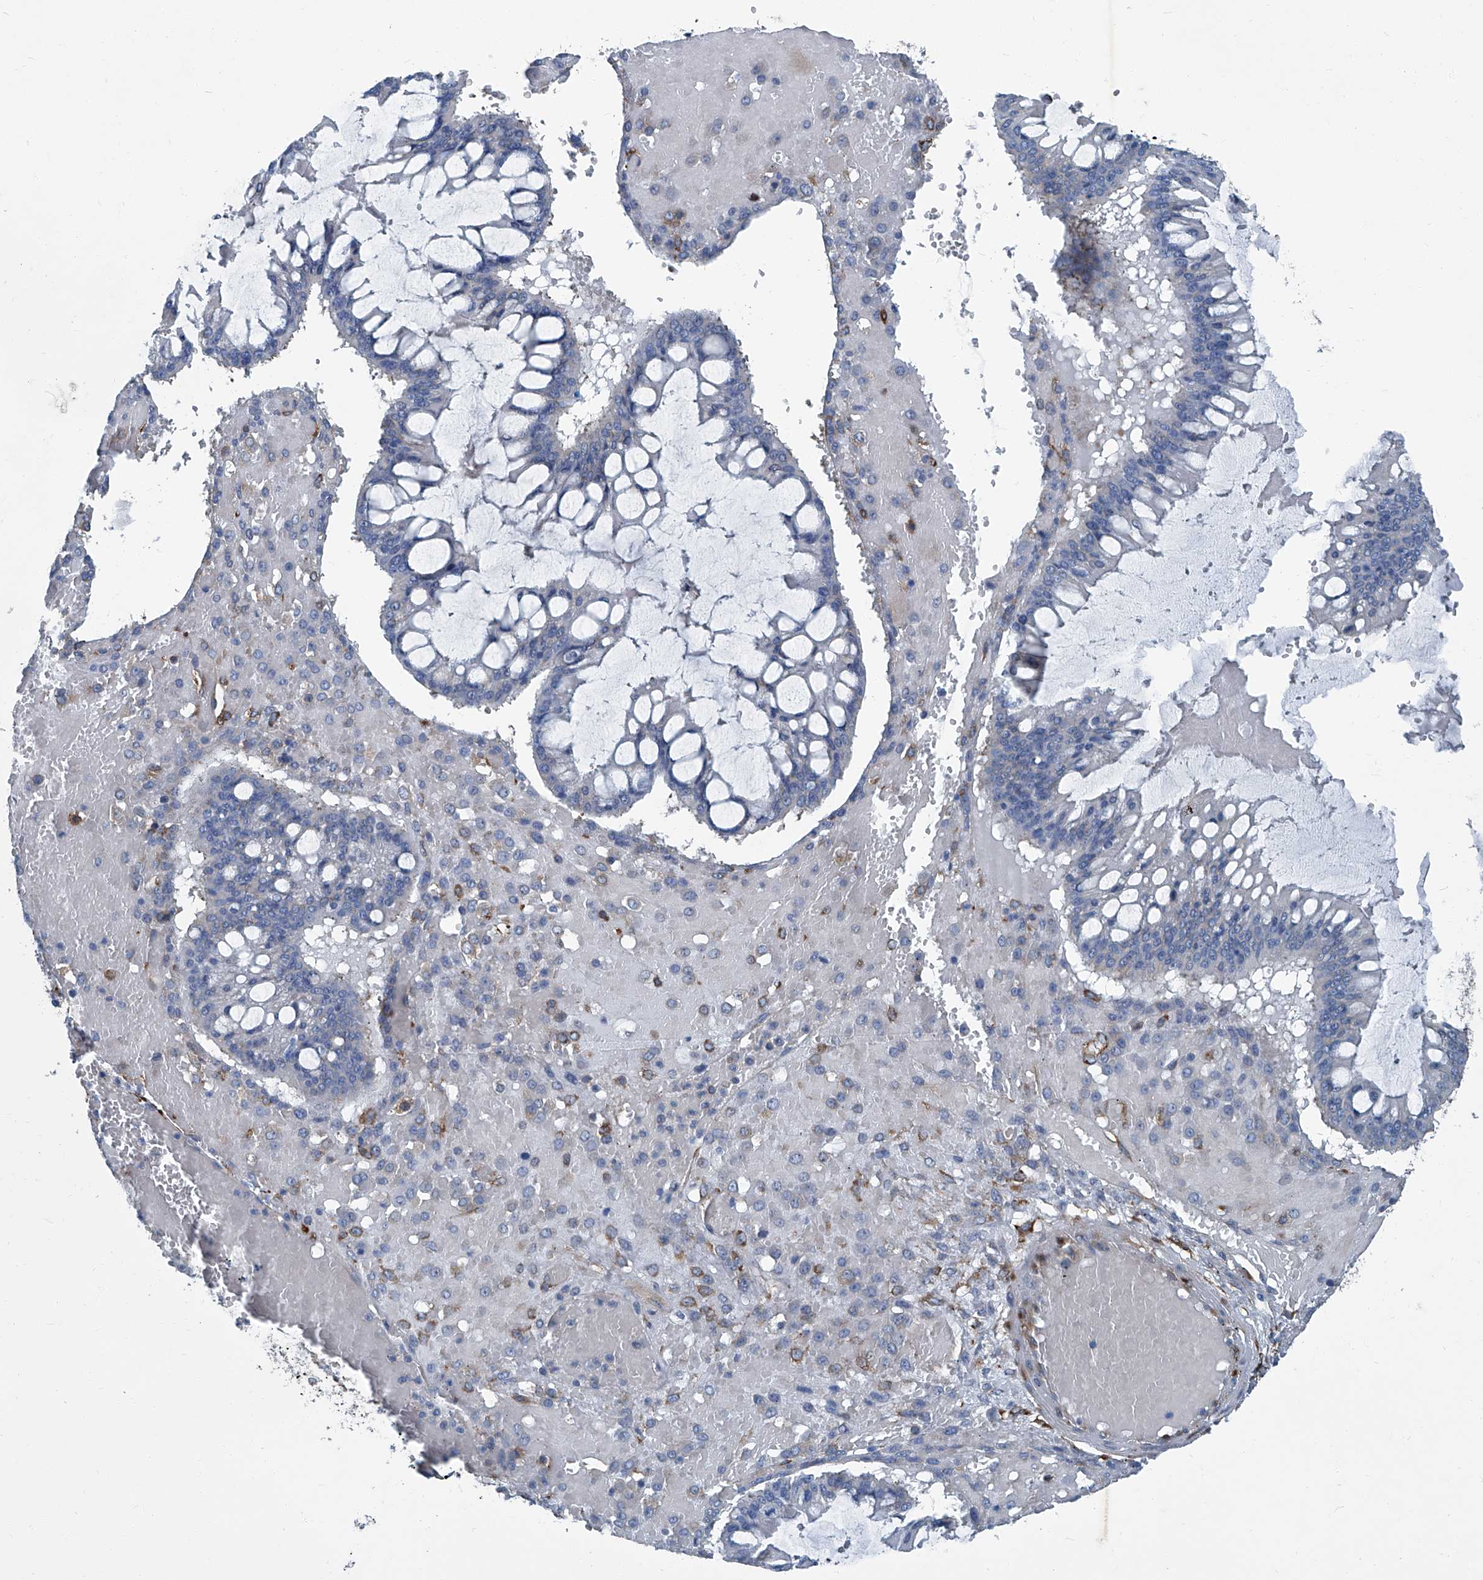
{"staining": {"intensity": "negative", "quantity": "none", "location": "none"}, "tissue": "ovarian cancer", "cell_type": "Tumor cells", "image_type": "cancer", "snomed": [{"axis": "morphology", "description": "Cystadenocarcinoma, mucinous, NOS"}, {"axis": "topography", "description": "Ovary"}], "caption": "IHC histopathology image of human ovarian cancer stained for a protein (brown), which displays no expression in tumor cells. The staining is performed using DAB (3,3'-diaminobenzidine) brown chromogen with nuclei counter-stained in using hematoxylin.", "gene": "SEPTIN7", "patient": {"sex": "female", "age": 73}}